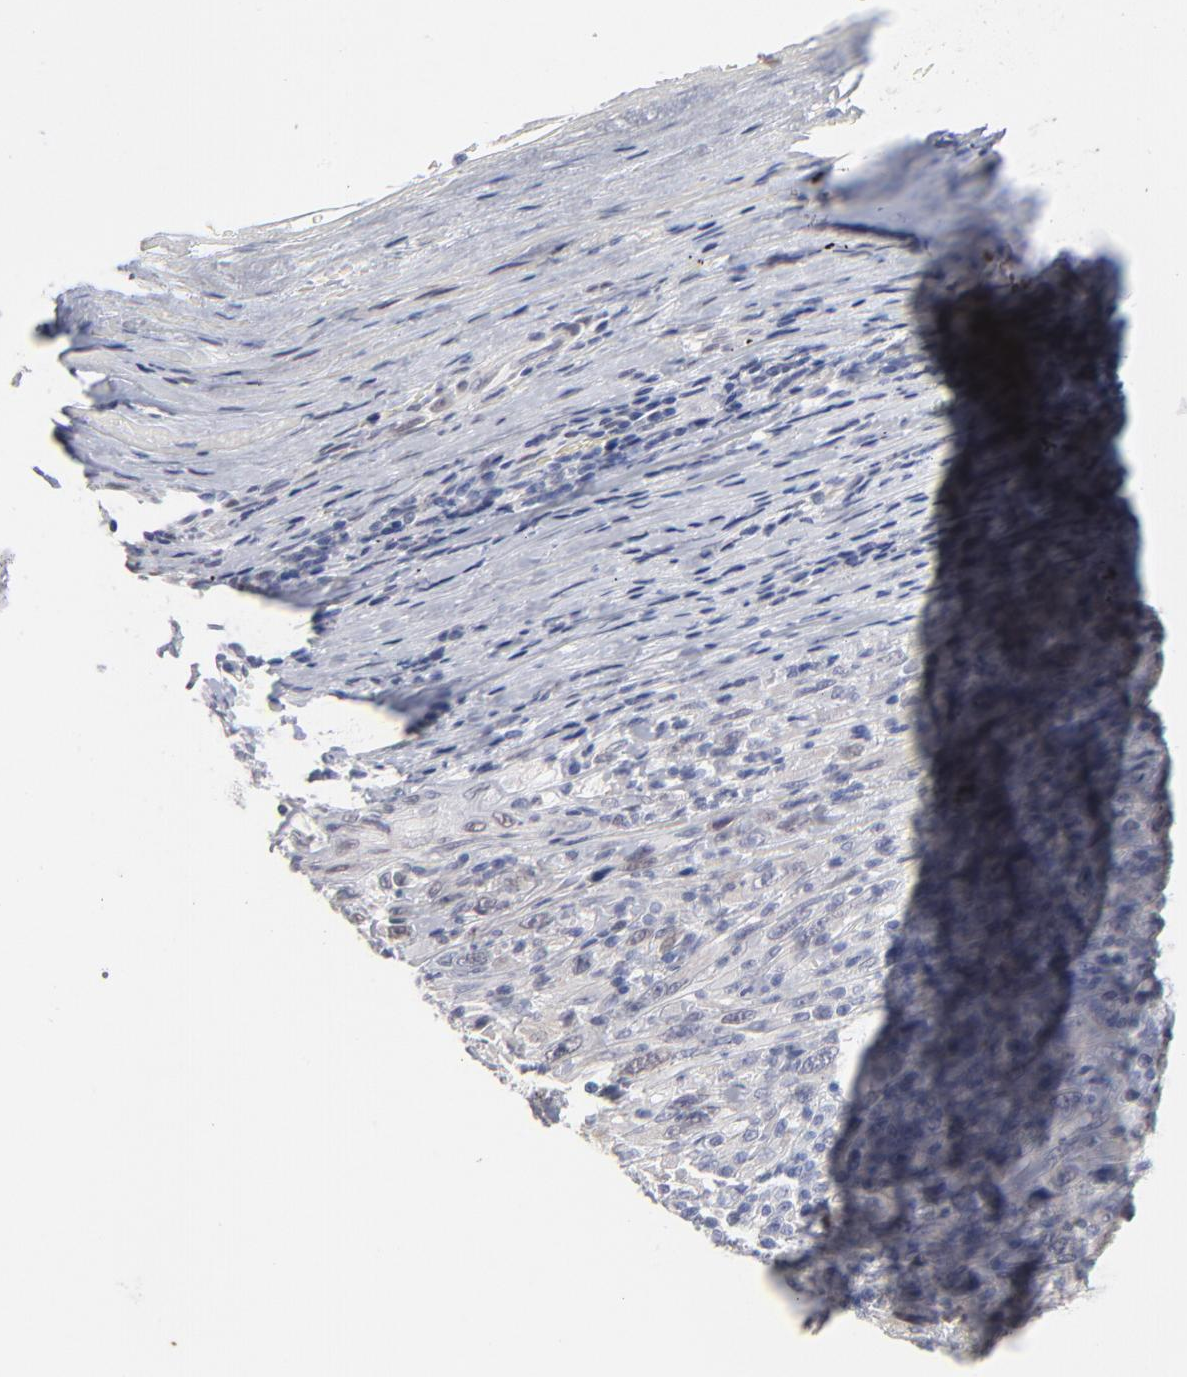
{"staining": {"intensity": "negative", "quantity": "none", "location": "none"}, "tissue": "melanoma", "cell_type": "Tumor cells", "image_type": "cancer", "snomed": [{"axis": "morphology", "description": "Malignant melanoma, Metastatic site"}, {"axis": "topography", "description": "Skin"}], "caption": "The histopathology image reveals no staining of tumor cells in melanoma. The staining is performed using DAB (3,3'-diaminobenzidine) brown chromogen with nuclei counter-stained in using hematoxylin.", "gene": "RBM3", "patient": {"sex": "female", "age": 56}}